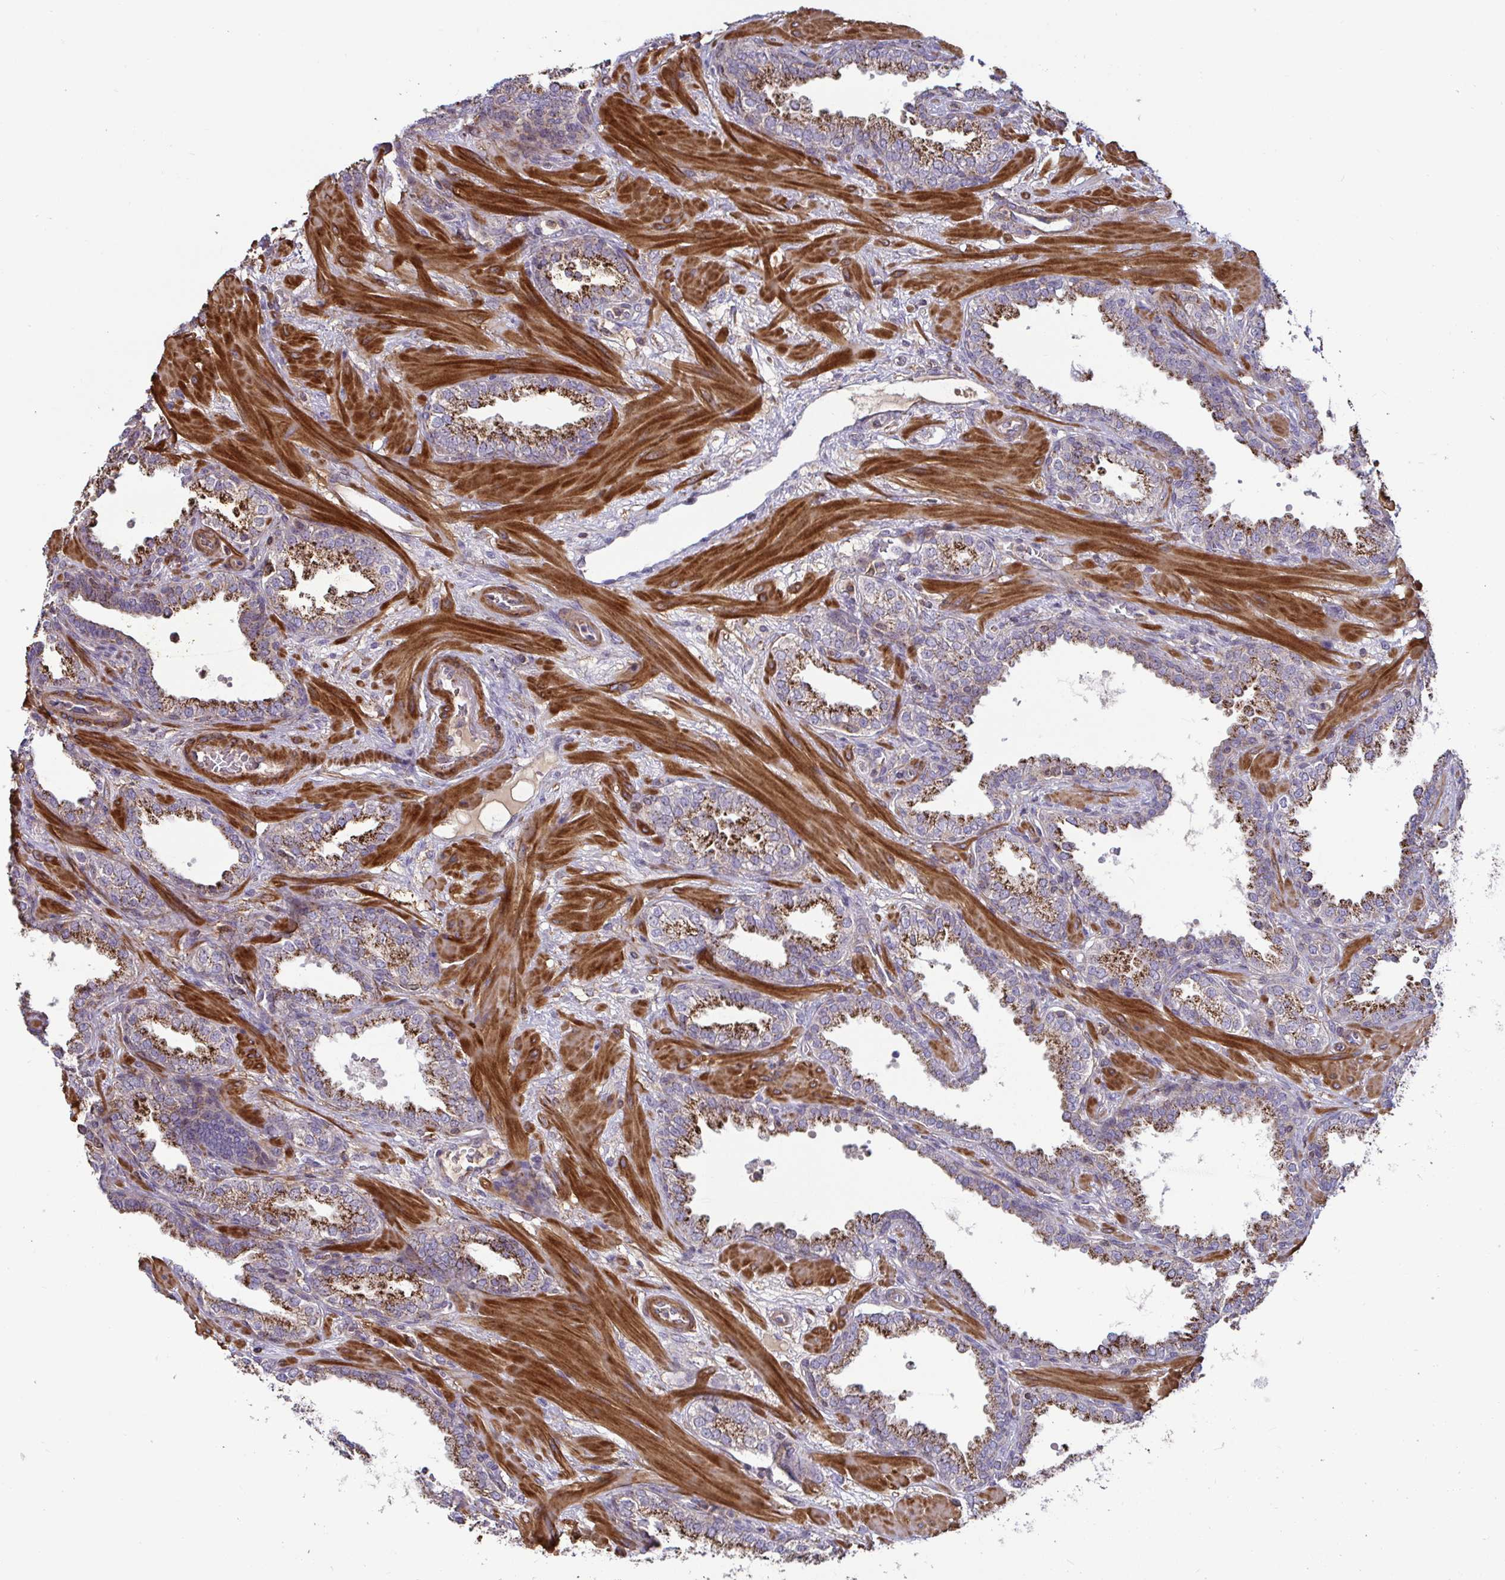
{"staining": {"intensity": "strong", "quantity": ">75%", "location": "cytoplasmic/membranous"}, "tissue": "prostate cancer", "cell_type": "Tumor cells", "image_type": "cancer", "snomed": [{"axis": "morphology", "description": "Adenocarcinoma, High grade"}, {"axis": "topography", "description": "Prostate"}], "caption": "Human prostate high-grade adenocarcinoma stained for a protein (brown) exhibits strong cytoplasmic/membranous positive staining in approximately >75% of tumor cells.", "gene": "SPRY1", "patient": {"sex": "male", "age": 60}}